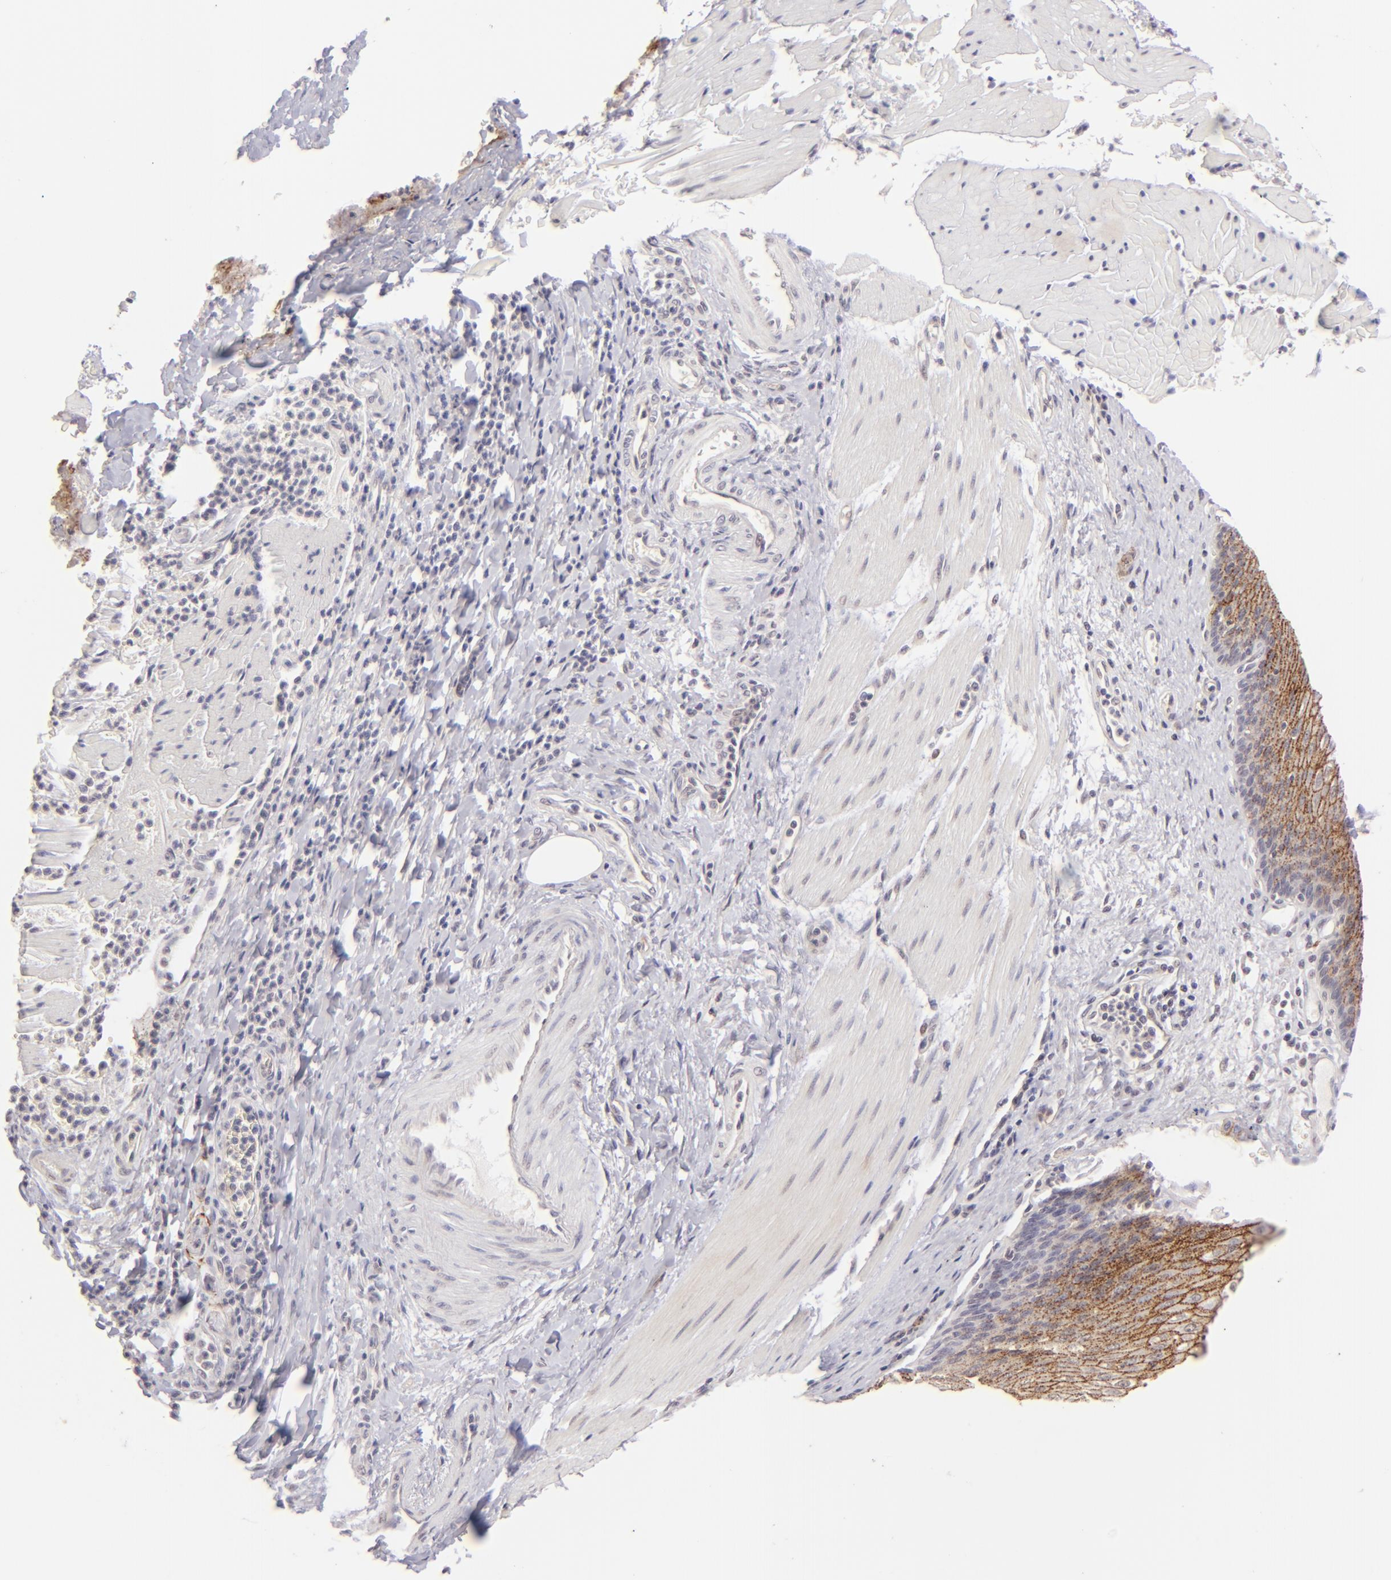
{"staining": {"intensity": "moderate", "quantity": "25%-75%", "location": "cytoplasmic/membranous"}, "tissue": "esophagus", "cell_type": "Squamous epithelial cells", "image_type": "normal", "snomed": [{"axis": "morphology", "description": "Normal tissue, NOS"}, {"axis": "topography", "description": "Esophagus"}], "caption": "Esophagus stained for a protein (brown) shows moderate cytoplasmic/membranous positive staining in approximately 25%-75% of squamous epithelial cells.", "gene": "CLDN1", "patient": {"sex": "female", "age": 61}}